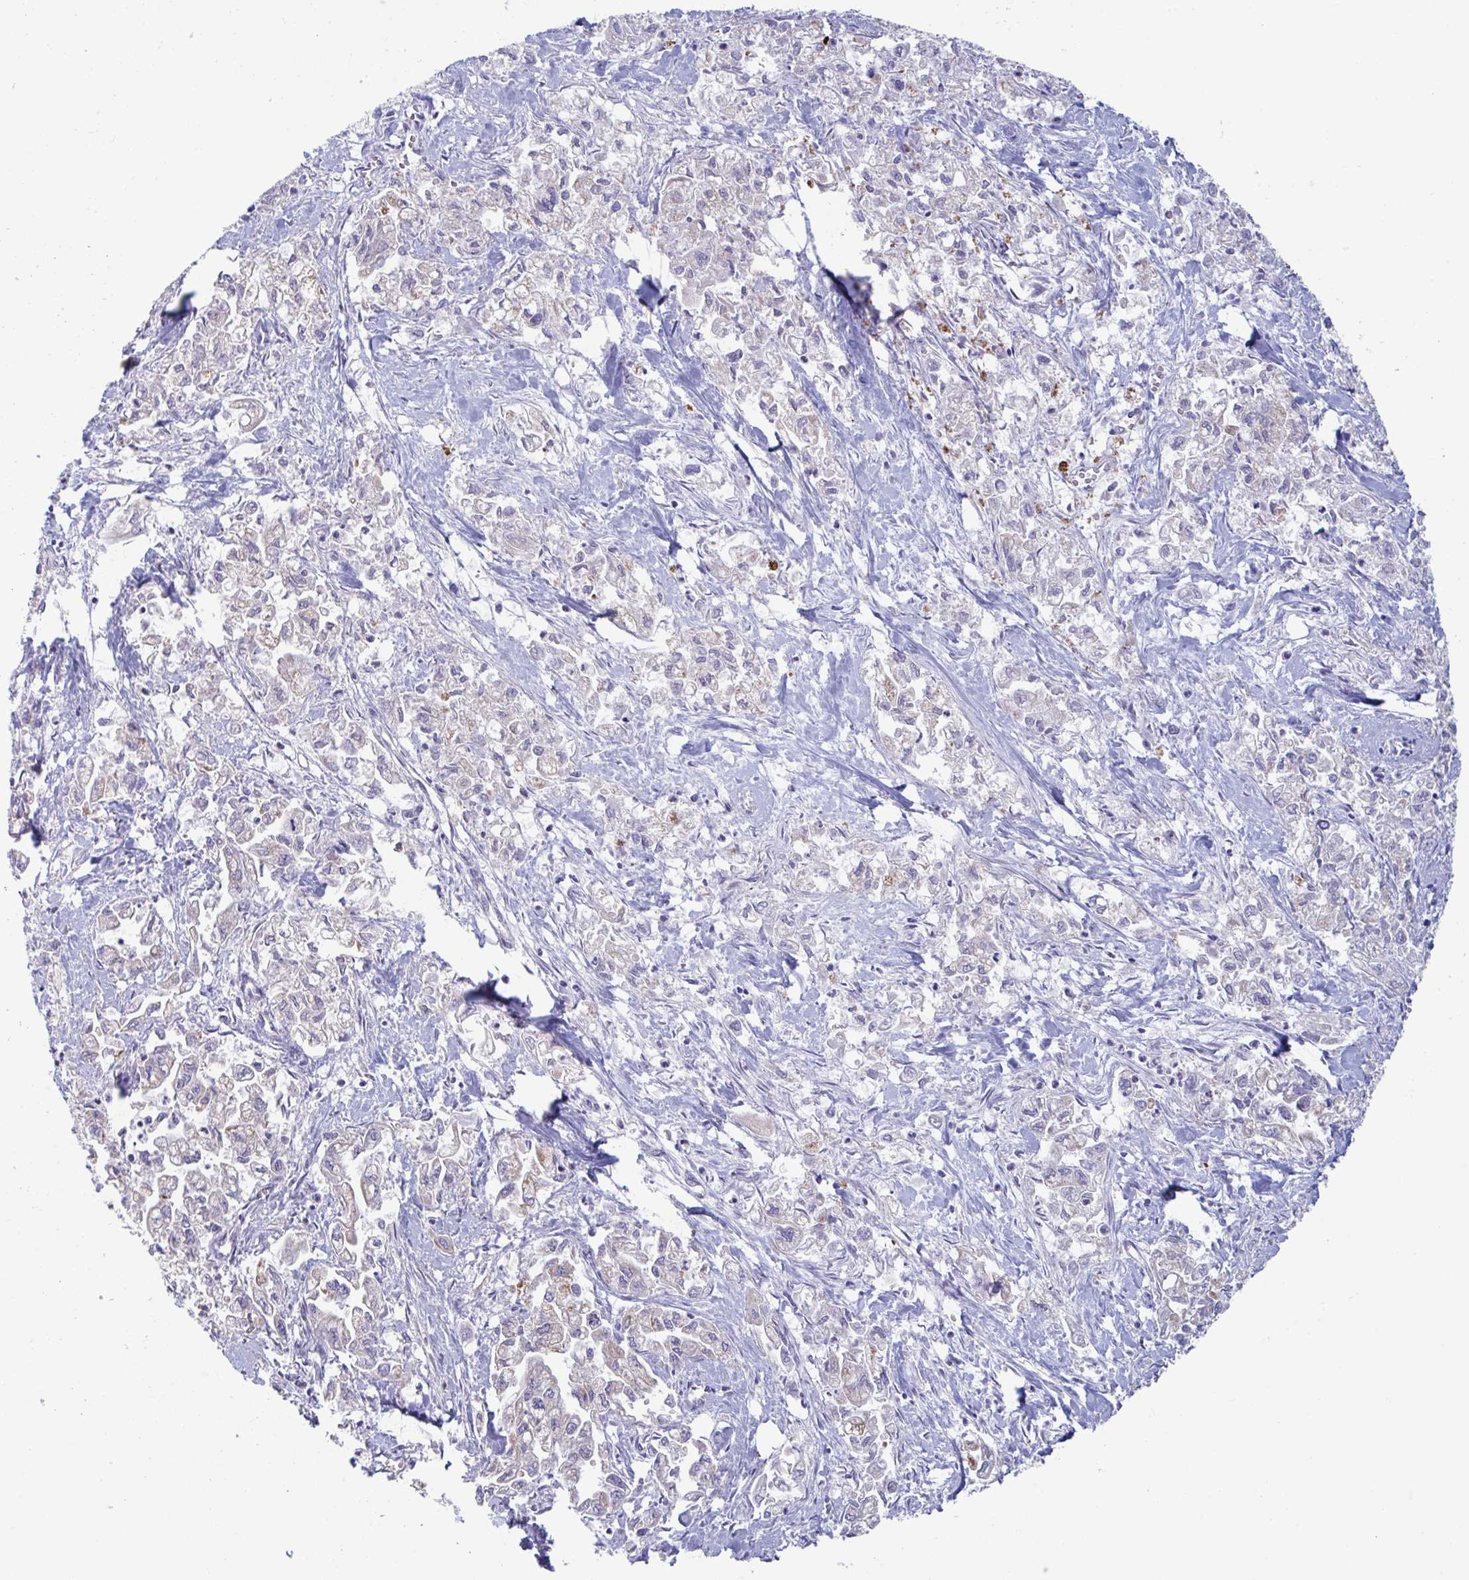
{"staining": {"intensity": "weak", "quantity": "<25%", "location": "cytoplasmic/membranous"}, "tissue": "pancreatic cancer", "cell_type": "Tumor cells", "image_type": "cancer", "snomed": [{"axis": "morphology", "description": "Adenocarcinoma, NOS"}, {"axis": "topography", "description": "Pancreas"}], "caption": "DAB (3,3'-diaminobenzidine) immunohistochemical staining of human pancreatic cancer demonstrates no significant staining in tumor cells.", "gene": "BCAT2", "patient": {"sex": "male", "age": 72}}